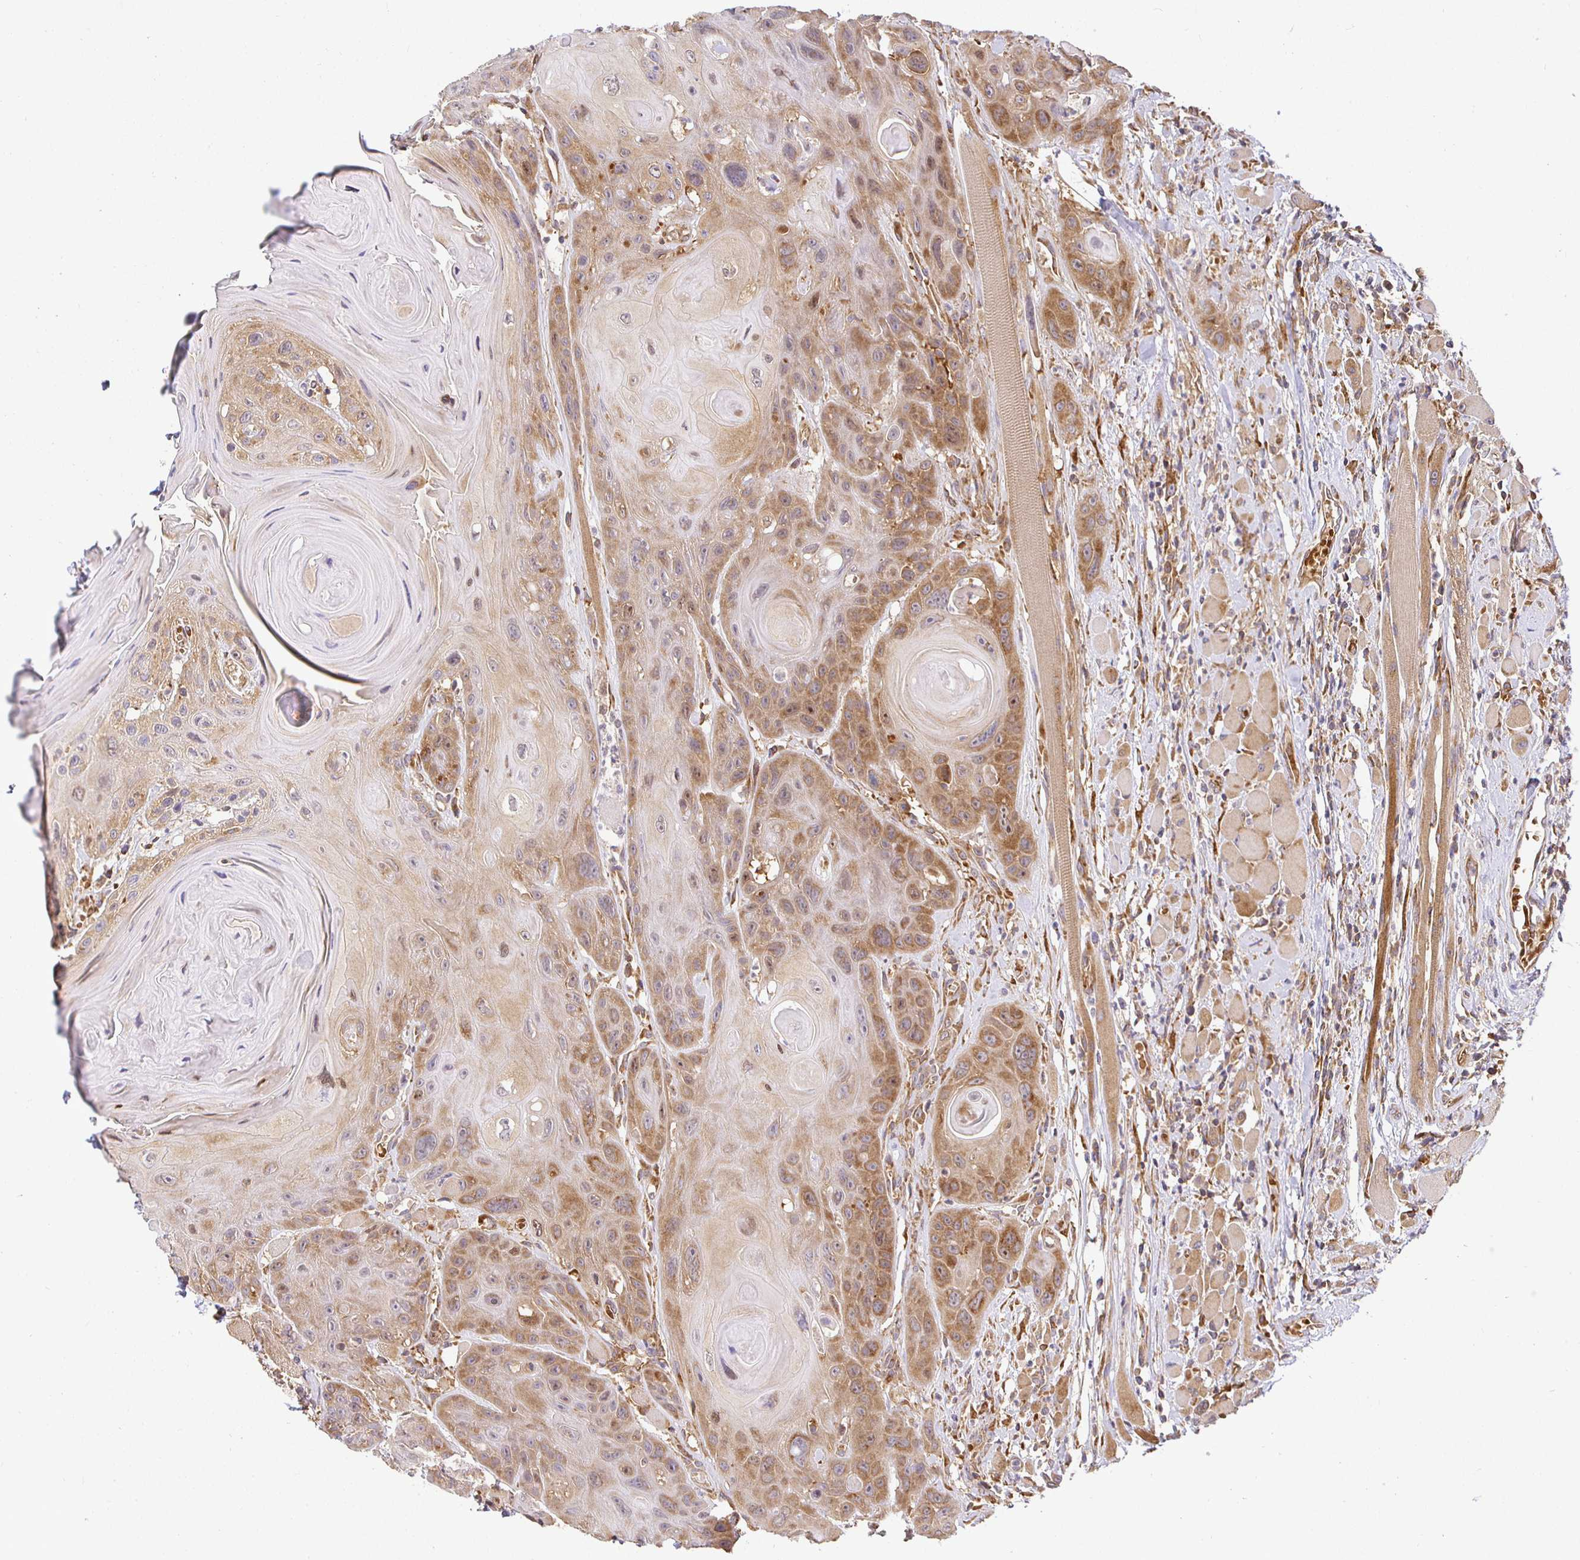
{"staining": {"intensity": "moderate", "quantity": "25%-75%", "location": "cytoplasmic/membranous"}, "tissue": "head and neck cancer", "cell_type": "Tumor cells", "image_type": "cancer", "snomed": [{"axis": "morphology", "description": "Squamous cell carcinoma, NOS"}, {"axis": "topography", "description": "Head-Neck"}], "caption": "Protein staining reveals moderate cytoplasmic/membranous positivity in approximately 25%-75% of tumor cells in head and neck cancer.", "gene": "IRAK1", "patient": {"sex": "female", "age": 59}}